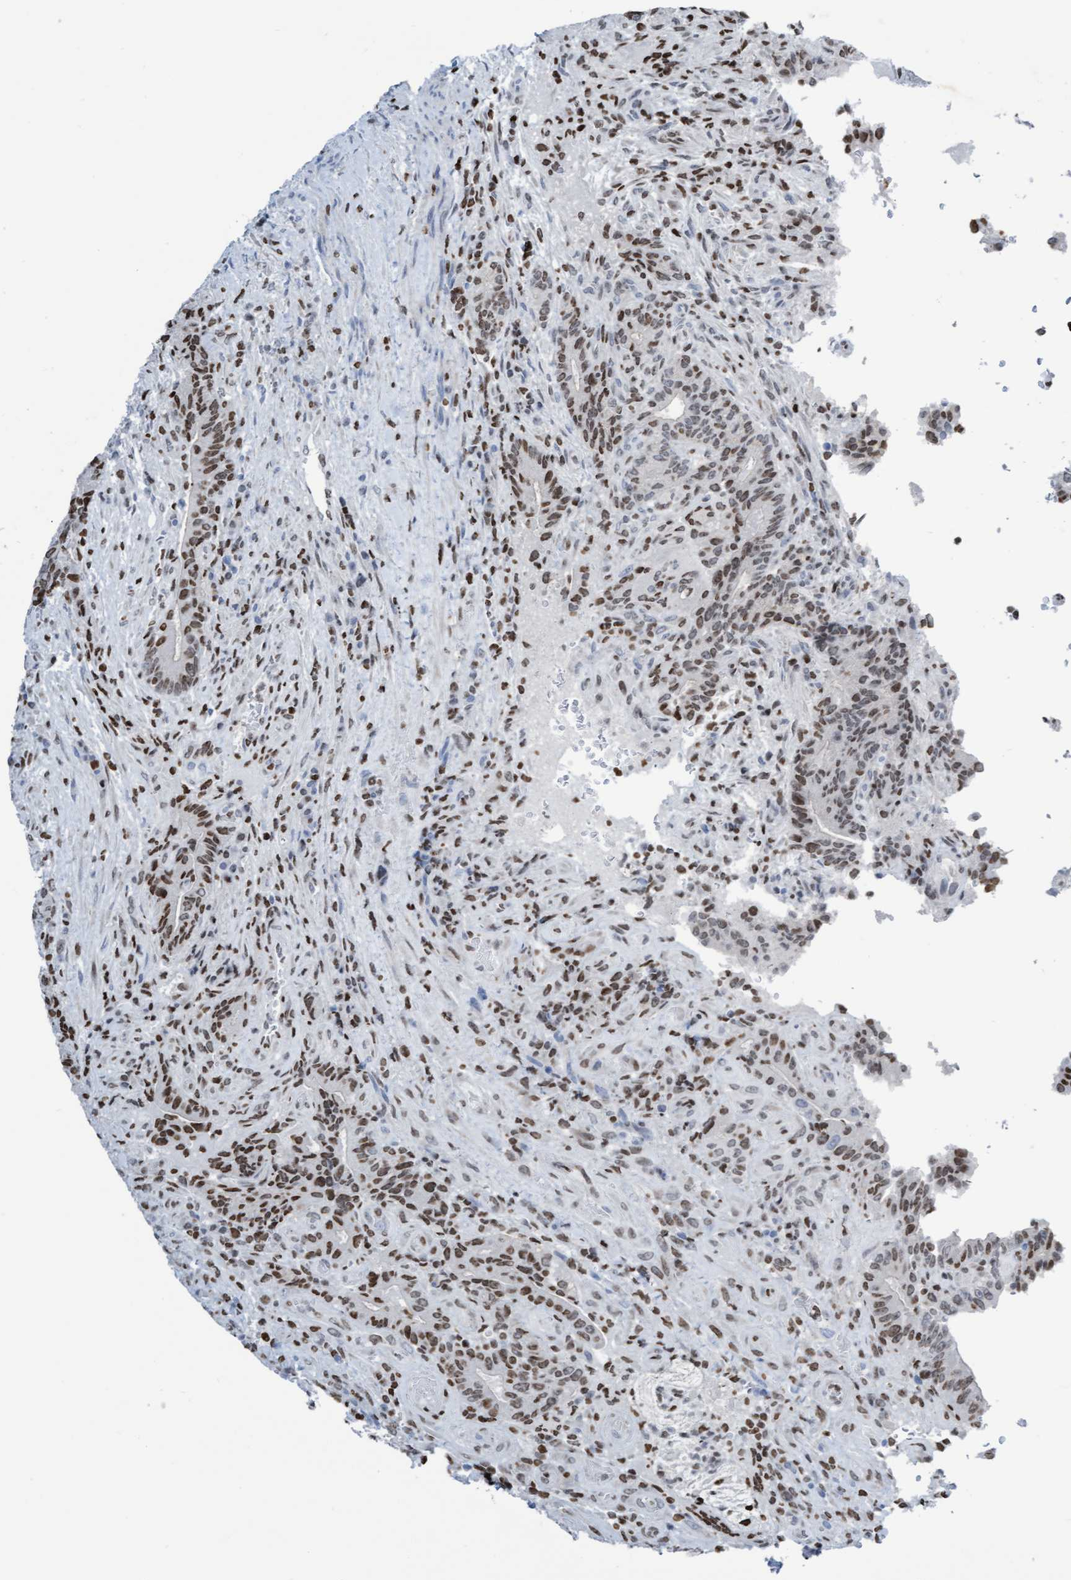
{"staining": {"intensity": "moderate", "quantity": "<25%", "location": "nuclear"}, "tissue": "colorectal cancer", "cell_type": "Tumor cells", "image_type": "cancer", "snomed": [{"axis": "morphology", "description": "Normal tissue, NOS"}, {"axis": "morphology", "description": "Adenocarcinoma, NOS"}, {"axis": "topography", "description": "Colon"}], "caption": "Immunohistochemical staining of human colorectal cancer (adenocarcinoma) demonstrates low levels of moderate nuclear protein staining in approximately <25% of tumor cells.", "gene": "CBX2", "patient": {"sex": "female", "age": 75}}